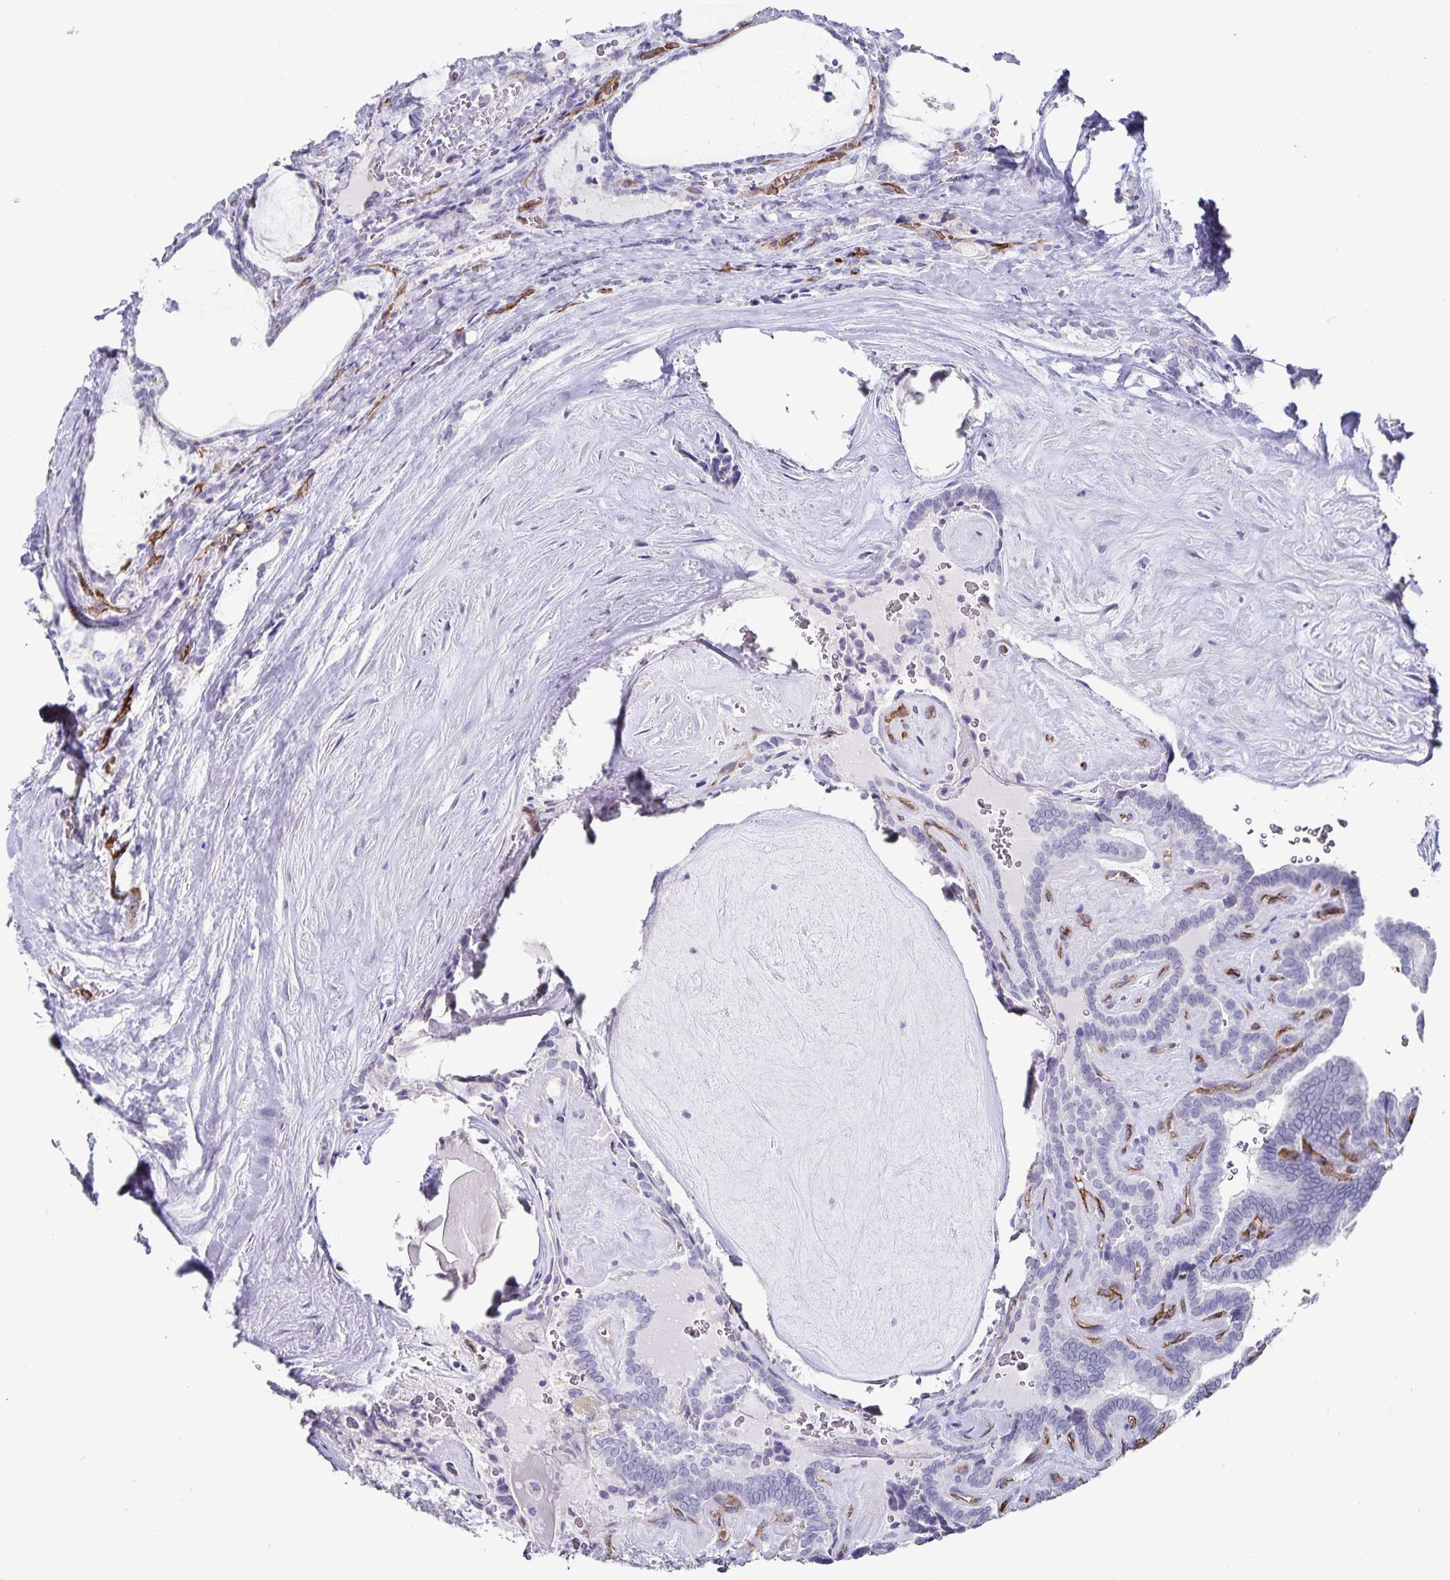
{"staining": {"intensity": "negative", "quantity": "none", "location": "none"}, "tissue": "thyroid cancer", "cell_type": "Tumor cells", "image_type": "cancer", "snomed": [{"axis": "morphology", "description": "Papillary adenocarcinoma, NOS"}, {"axis": "topography", "description": "Thyroid gland"}], "caption": "Tumor cells are negative for brown protein staining in papillary adenocarcinoma (thyroid).", "gene": "PODXL", "patient": {"sex": "female", "age": 21}}